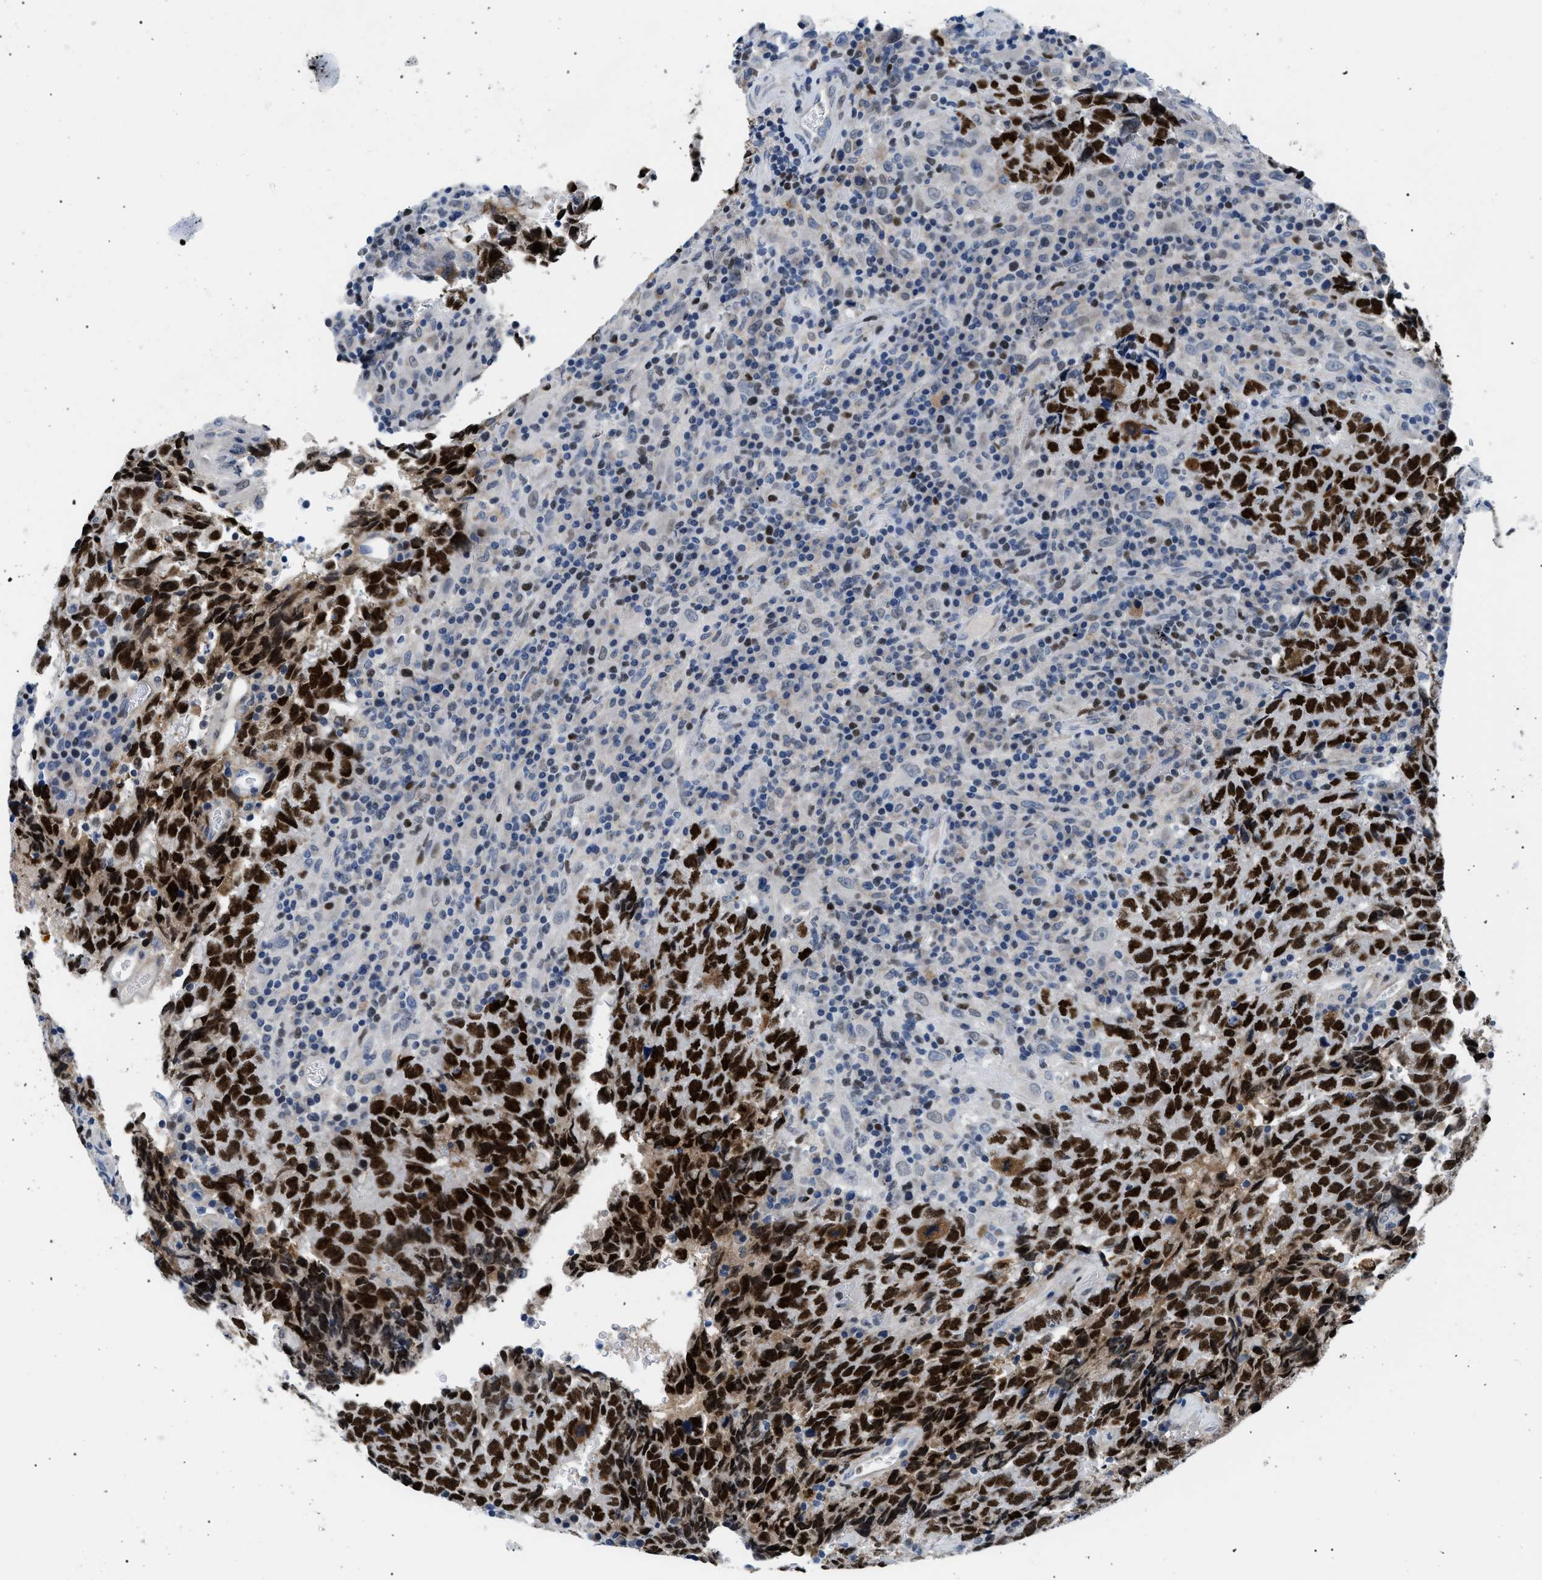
{"staining": {"intensity": "strong", "quantity": ">75%", "location": "nuclear"}, "tissue": "testis cancer", "cell_type": "Tumor cells", "image_type": "cancer", "snomed": [{"axis": "morphology", "description": "Necrosis, NOS"}, {"axis": "morphology", "description": "Carcinoma, Embryonal, NOS"}, {"axis": "topography", "description": "Testis"}], "caption": "This photomicrograph shows testis cancer stained with immunohistochemistry (IHC) to label a protein in brown. The nuclear of tumor cells show strong positivity for the protein. Nuclei are counter-stained blue.", "gene": "SMARCC1", "patient": {"sex": "male", "age": 19}}